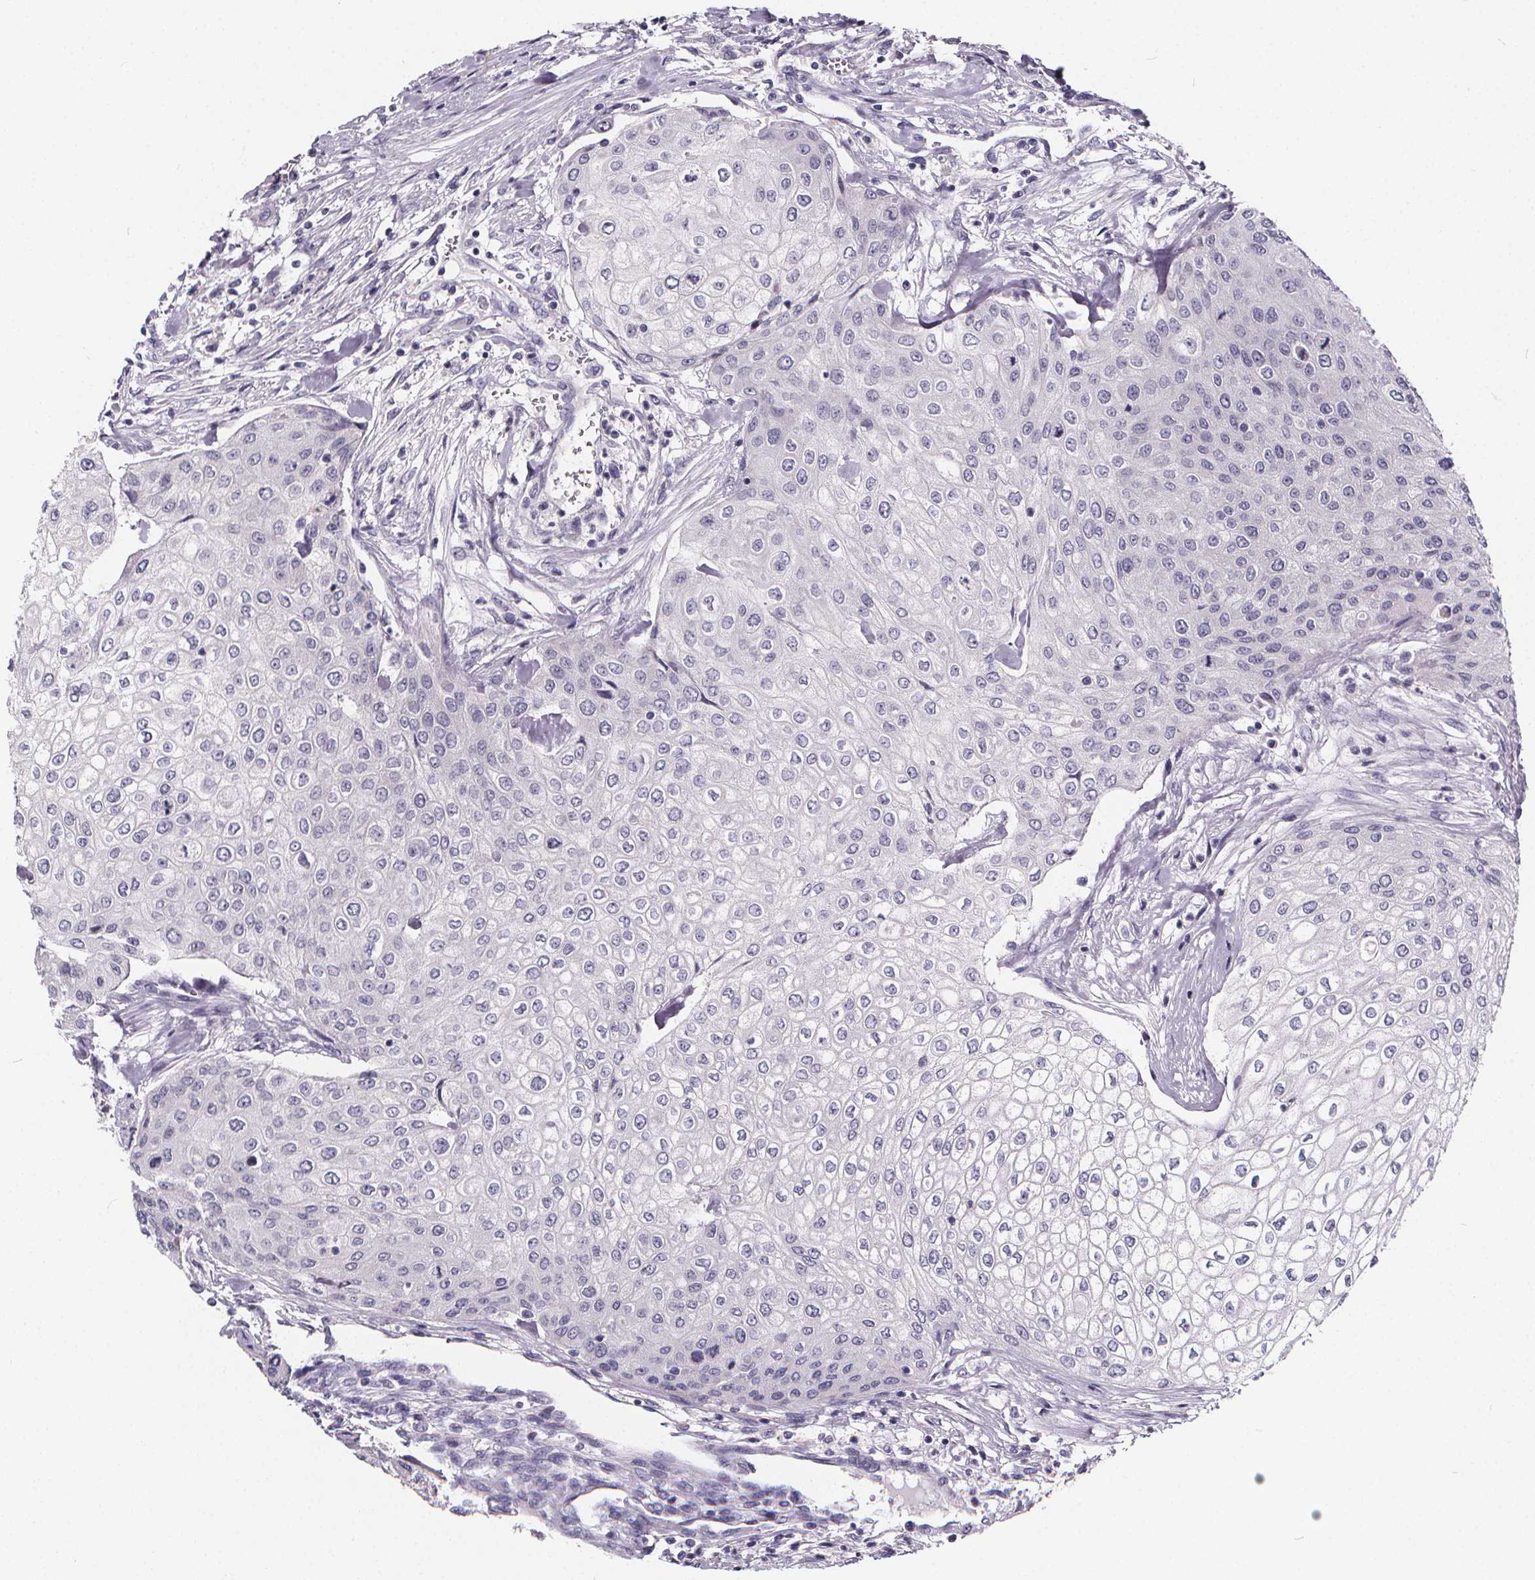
{"staining": {"intensity": "negative", "quantity": "none", "location": "none"}, "tissue": "urothelial cancer", "cell_type": "Tumor cells", "image_type": "cancer", "snomed": [{"axis": "morphology", "description": "Urothelial carcinoma, High grade"}, {"axis": "topography", "description": "Urinary bladder"}], "caption": "There is no significant positivity in tumor cells of urothelial cancer. (Stains: DAB IHC with hematoxylin counter stain, Microscopy: brightfield microscopy at high magnification).", "gene": "SPEF2", "patient": {"sex": "male", "age": 62}}